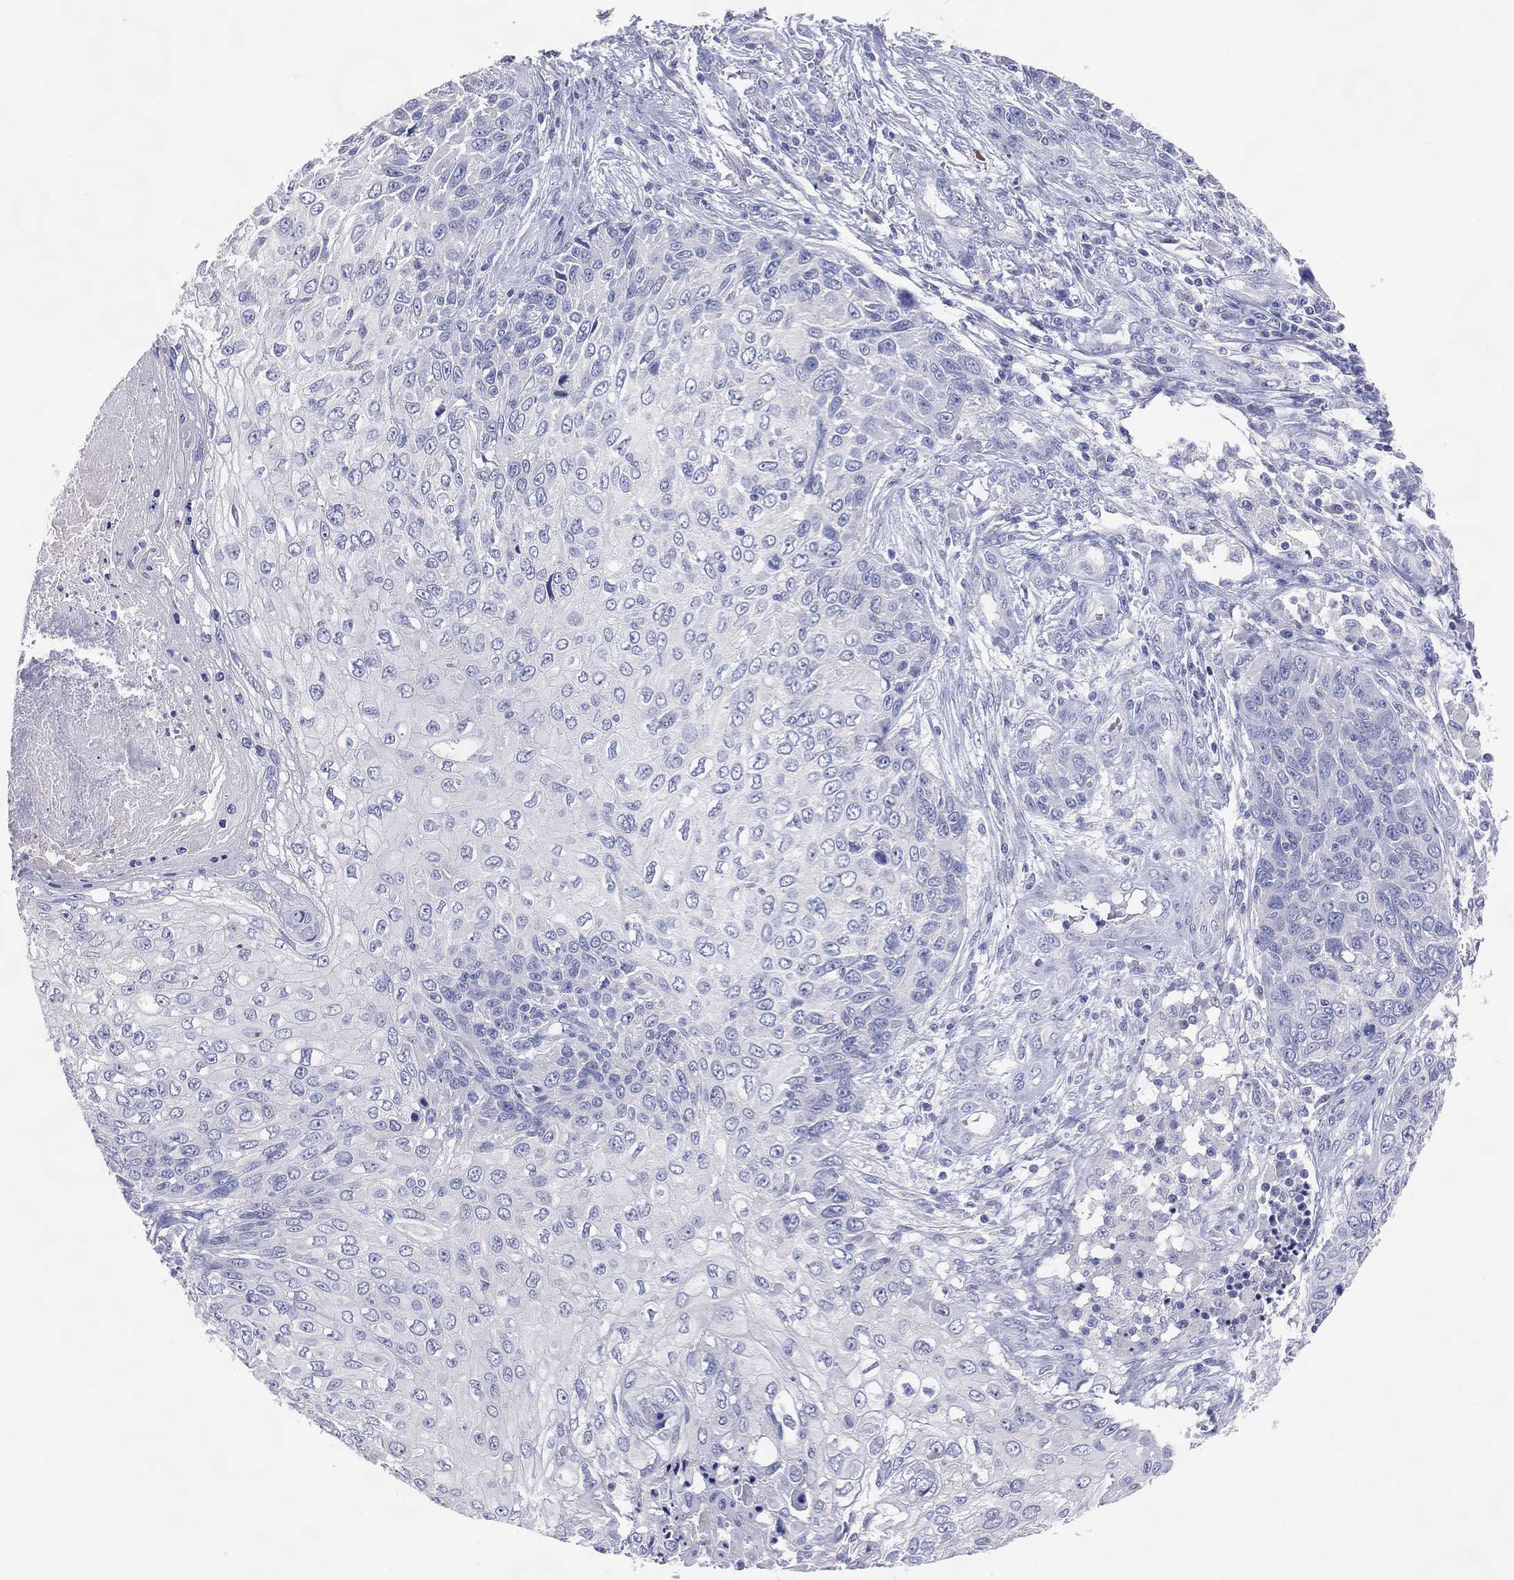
{"staining": {"intensity": "negative", "quantity": "none", "location": "none"}, "tissue": "skin cancer", "cell_type": "Tumor cells", "image_type": "cancer", "snomed": [{"axis": "morphology", "description": "Squamous cell carcinoma, NOS"}, {"axis": "topography", "description": "Skin"}], "caption": "DAB immunohistochemical staining of squamous cell carcinoma (skin) demonstrates no significant staining in tumor cells. (Stains: DAB (3,3'-diaminobenzidine) immunohistochemistry (IHC) with hematoxylin counter stain, Microscopy: brightfield microscopy at high magnification).", "gene": "DNAH6", "patient": {"sex": "male", "age": 92}}